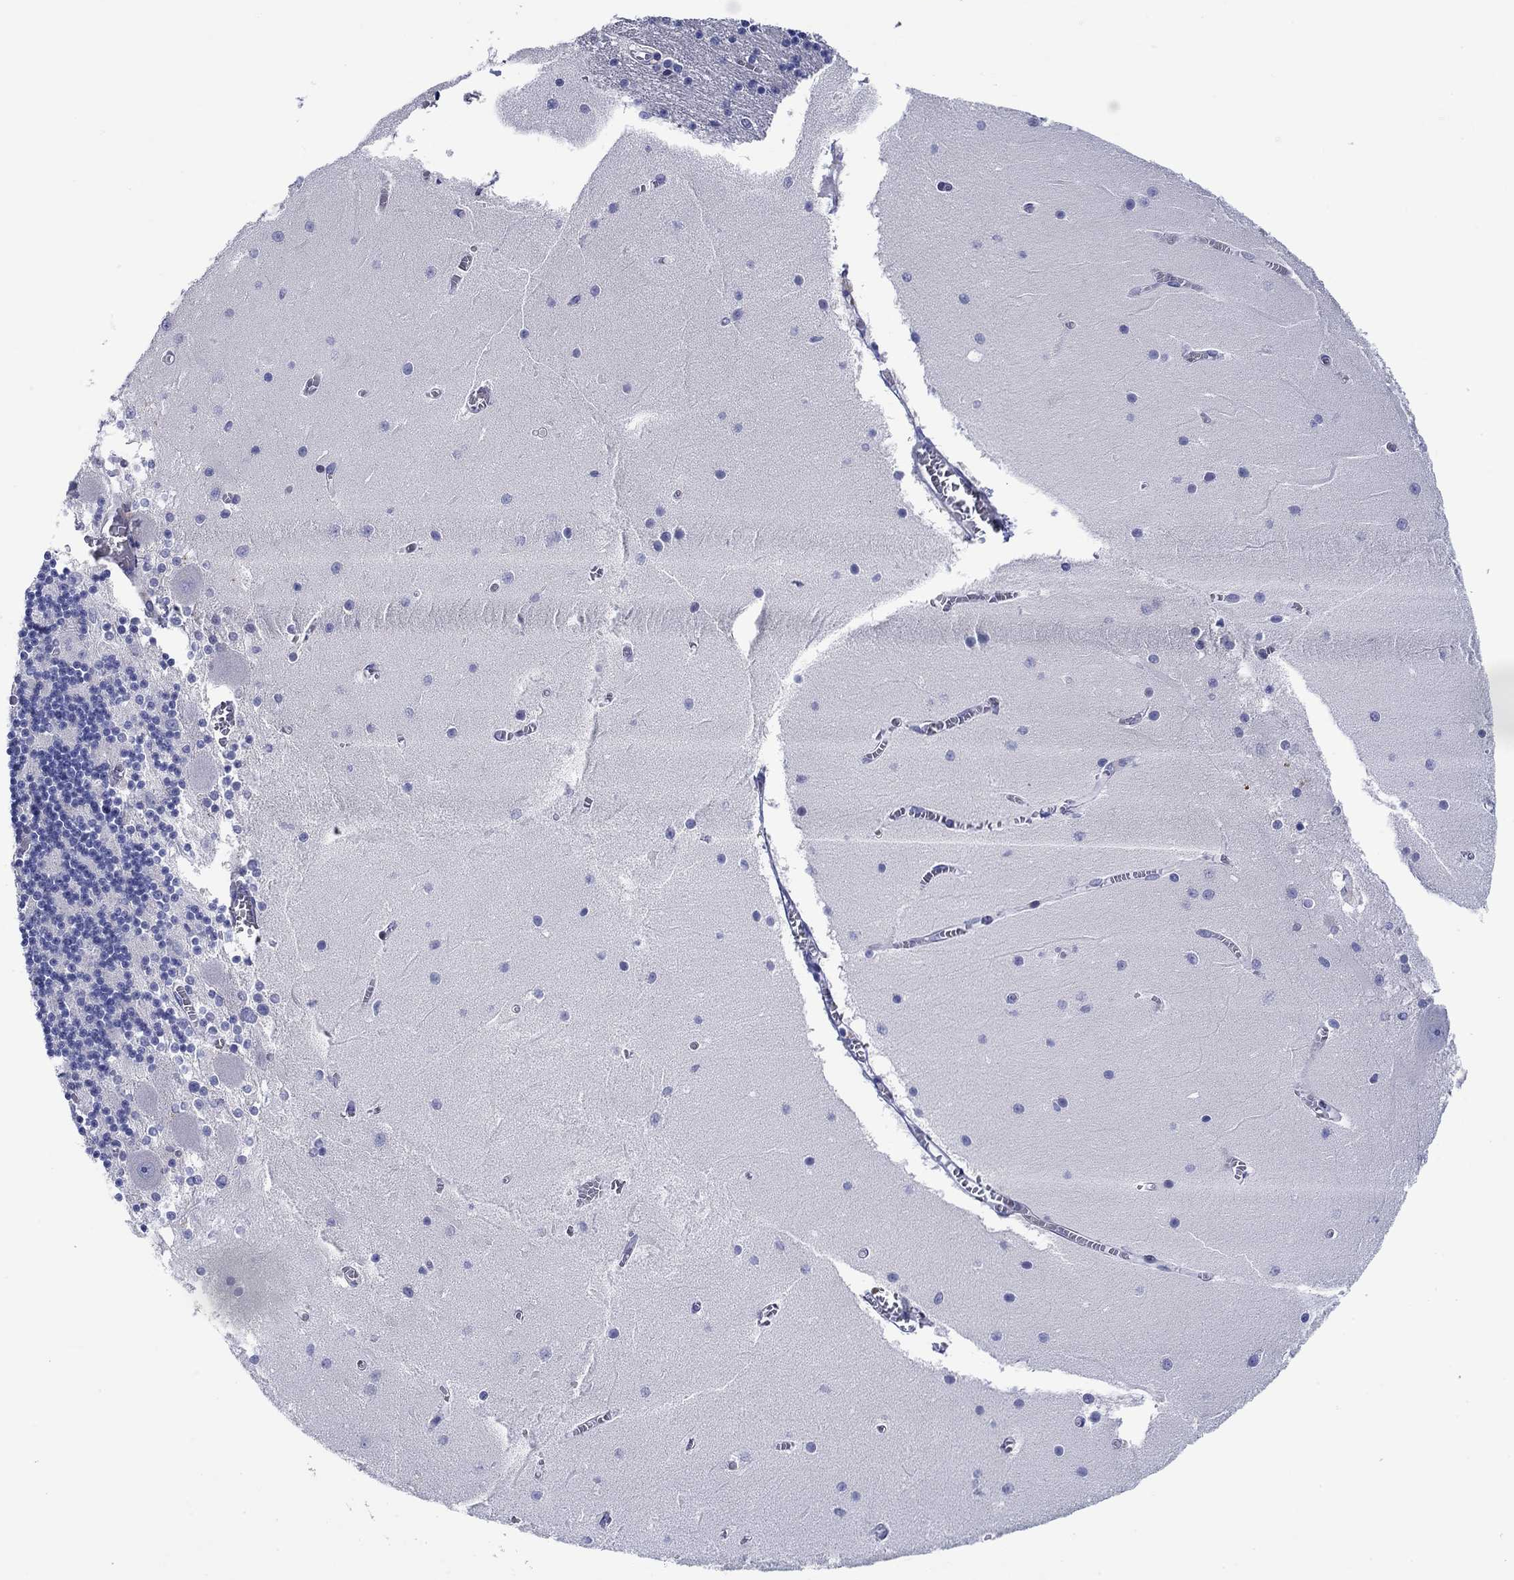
{"staining": {"intensity": "negative", "quantity": "none", "location": "none"}, "tissue": "cerebellum", "cell_type": "Cells in granular layer", "image_type": "normal", "snomed": [{"axis": "morphology", "description": "Normal tissue, NOS"}, {"axis": "topography", "description": "Cerebellum"}], "caption": "Cells in granular layer show no significant staining in benign cerebellum.", "gene": "SVEP1", "patient": {"sex": "female", "age": 28}}